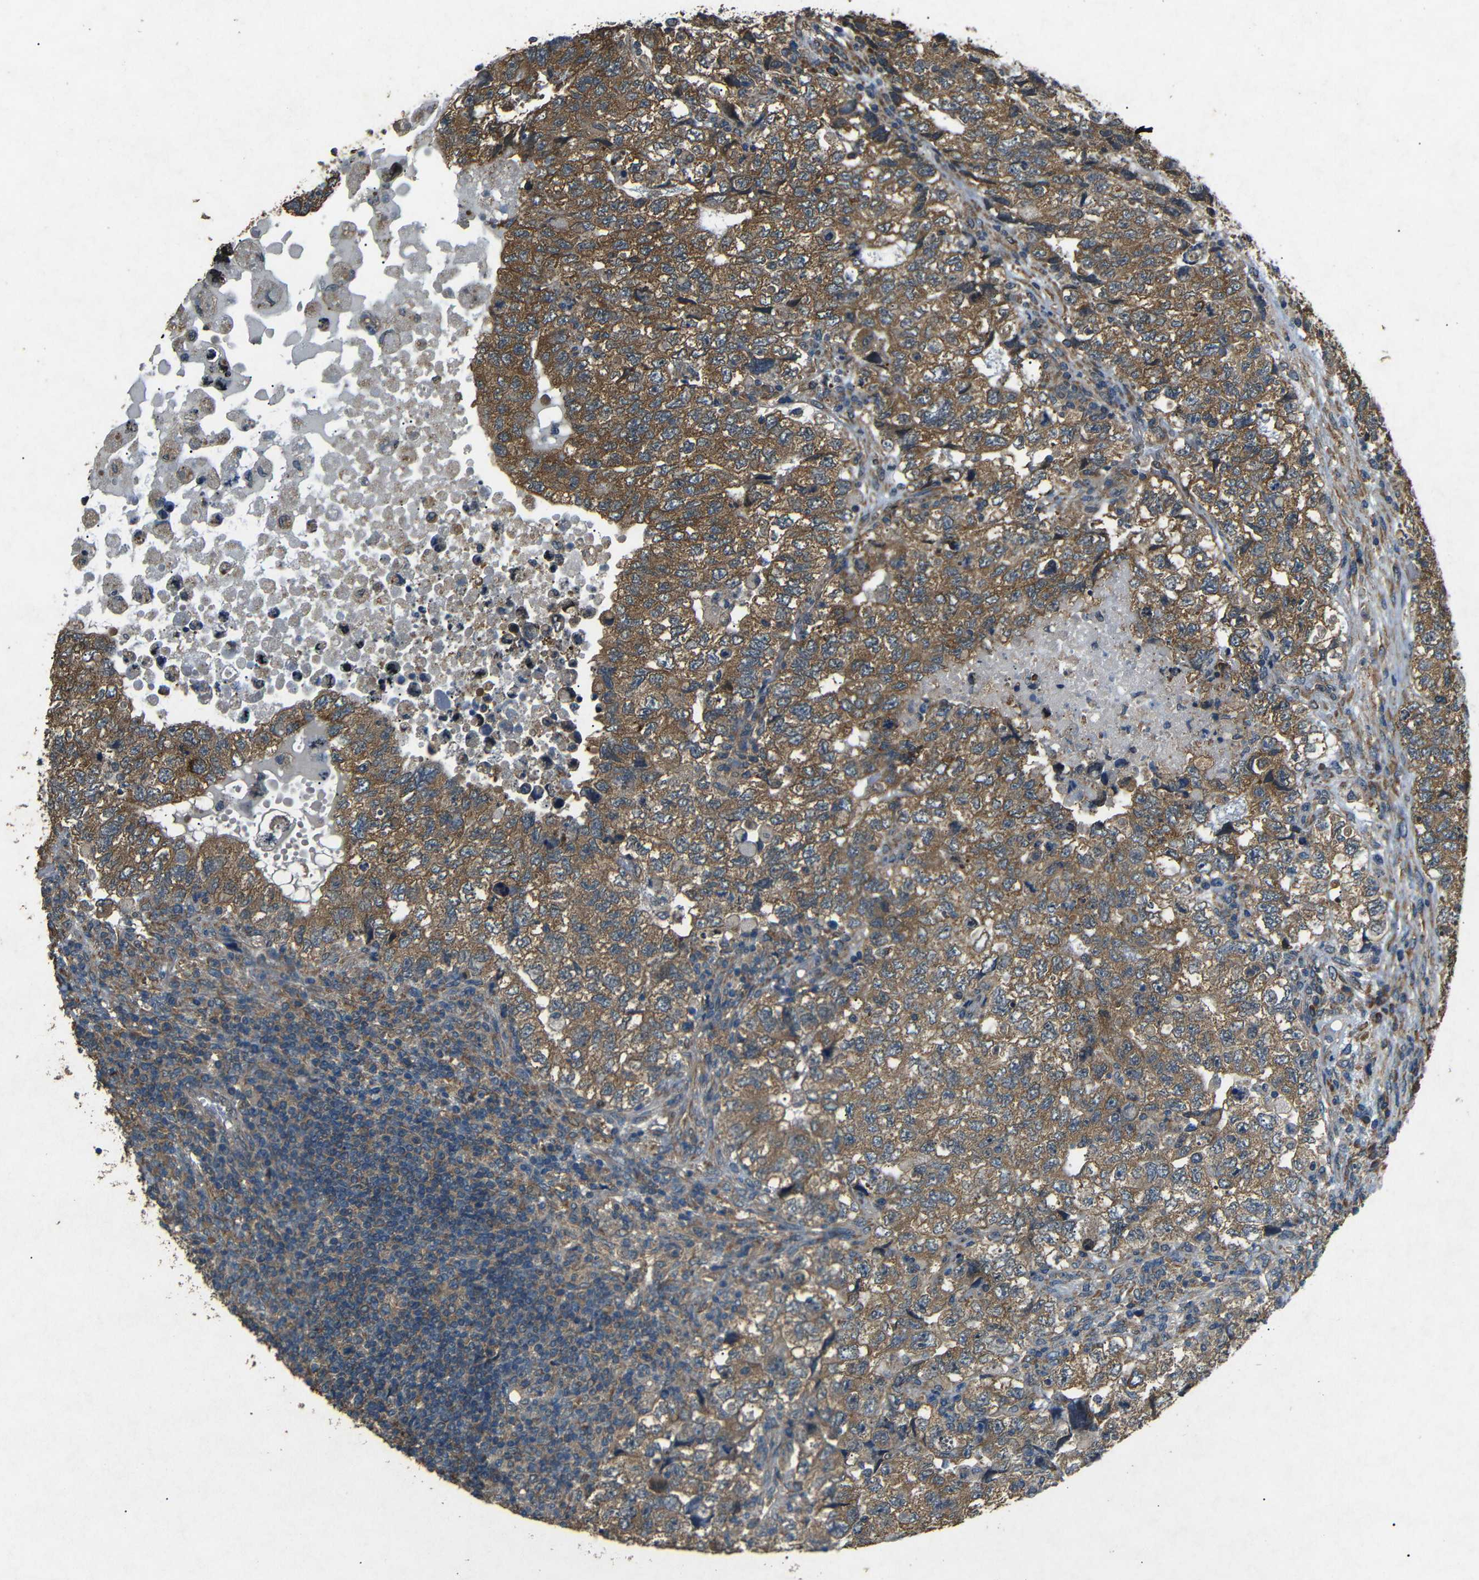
{"staining": {"intensity": "strong", "quantity": "25%-75%", "location": "cytoplasmic/membranous"}, "tissue": "testis cancer", "cell_type": "Tumor cells", "image_type": "cancer", "snomed": [{"axis": "morphology", "description": "Carcinoma, Embryonal, NOS"}, {"axis": "topography", "description": "Testis"}], "caption": "Embryonal carcinoma (testis) tissue demonstrates strong cytoplasmic/membranous staining in approximately 25%-75% of tumor cells", "gene": "BNIP3", "patient": {"sex": "male", "age": 36}}